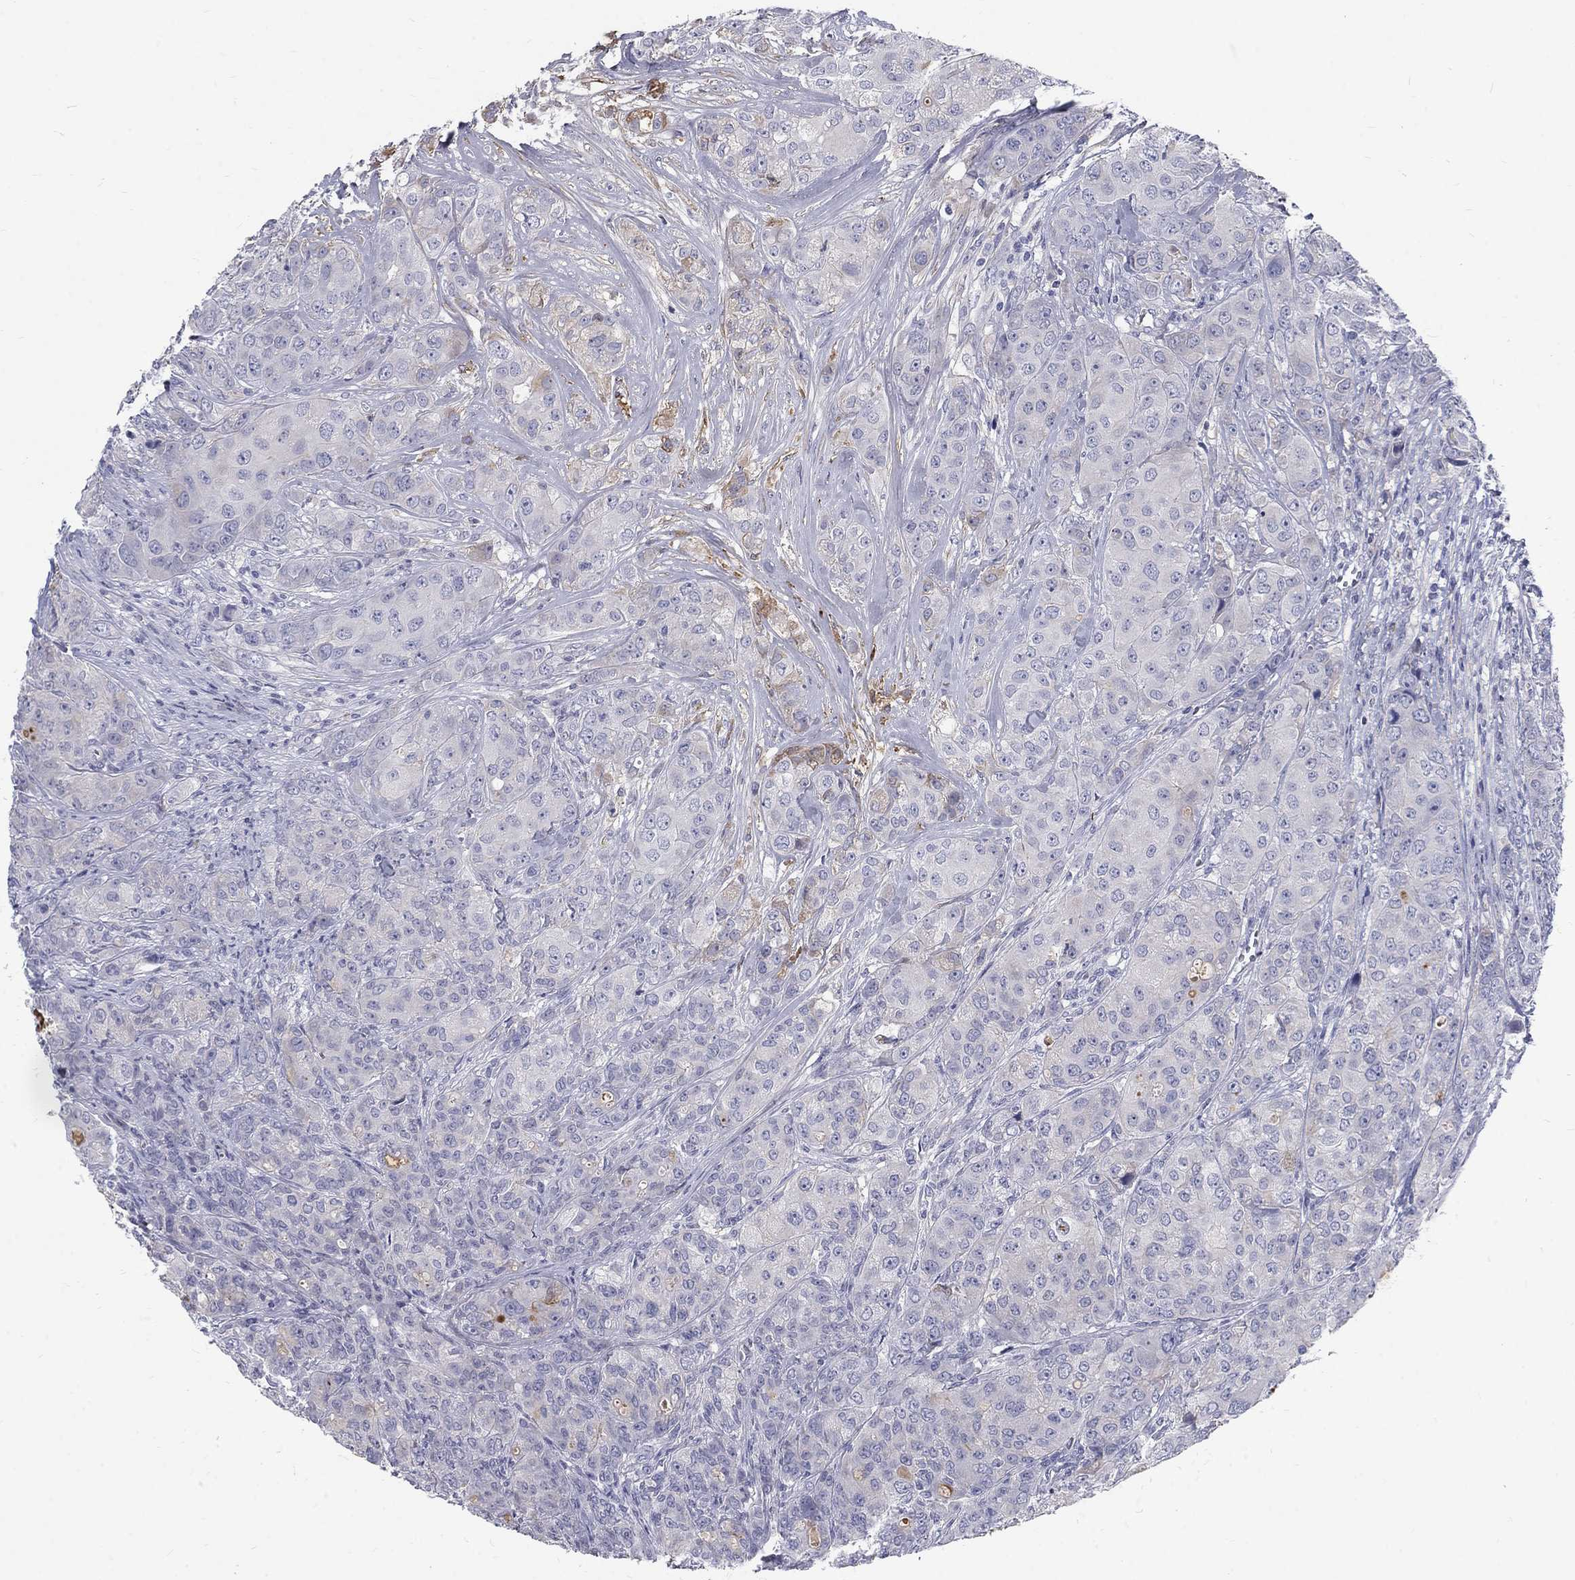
{"staining": {"intensity": "moderate", "quantity": "<25%", "location": "cytoplasmic/membranous"}, "tissue": "breast cancer", "cell_type": "Tumor cells", "image_type": "cancer", "snomed": [{"axis": "morphology", "description": "Duct carcinoma"}, {"axis": "topography", "description": "Breast"}], "caption": "Moderate cytoplasmic/membranous protein staining is seen in about <25% of tumor cells in breast infiltrating ductal carcinoma.", "gene": "EPDR1", "patient": {"sex": "female", "age": 43}}